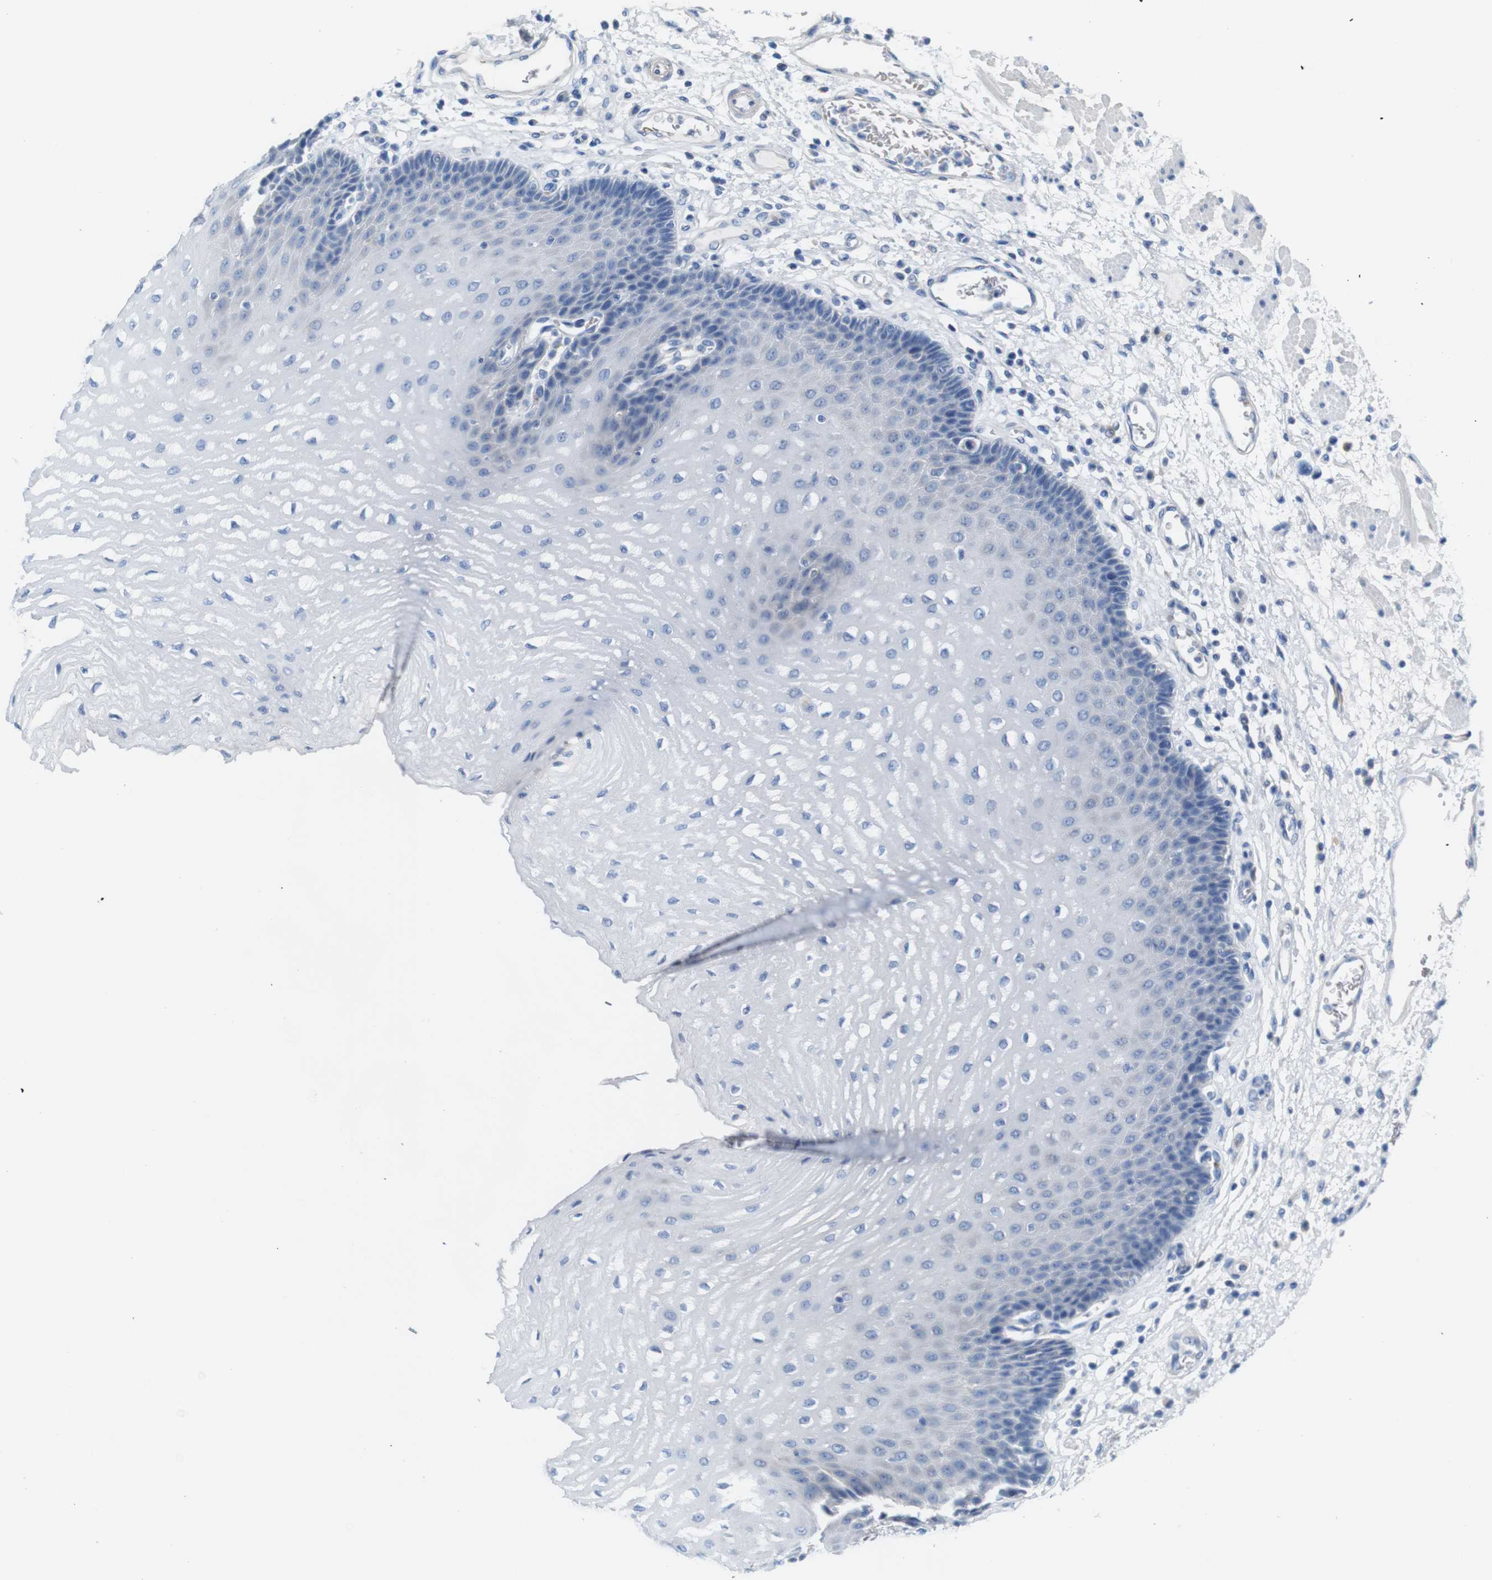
{"staining": {"intensity": "negative", "quantity": "none", "location": "none"}, "tissue": "esophagus", "cell_type": "Squamous epithelial cells", "image_type": "normal", "snomed": [{"axis": "morphology", "description": "Normal tissue, NOS"}, {"axis": "topography", "description": "Esophagus"}], "caption": "High magnification brightfield microscopy of benign esophagus stained with DAB (brown) and counterstained with hematoxylin (blue): squamous epithelial cells show no significant positivity.", "gene": "IGSF8", "patient": {"sex": "male", "age": 54}}